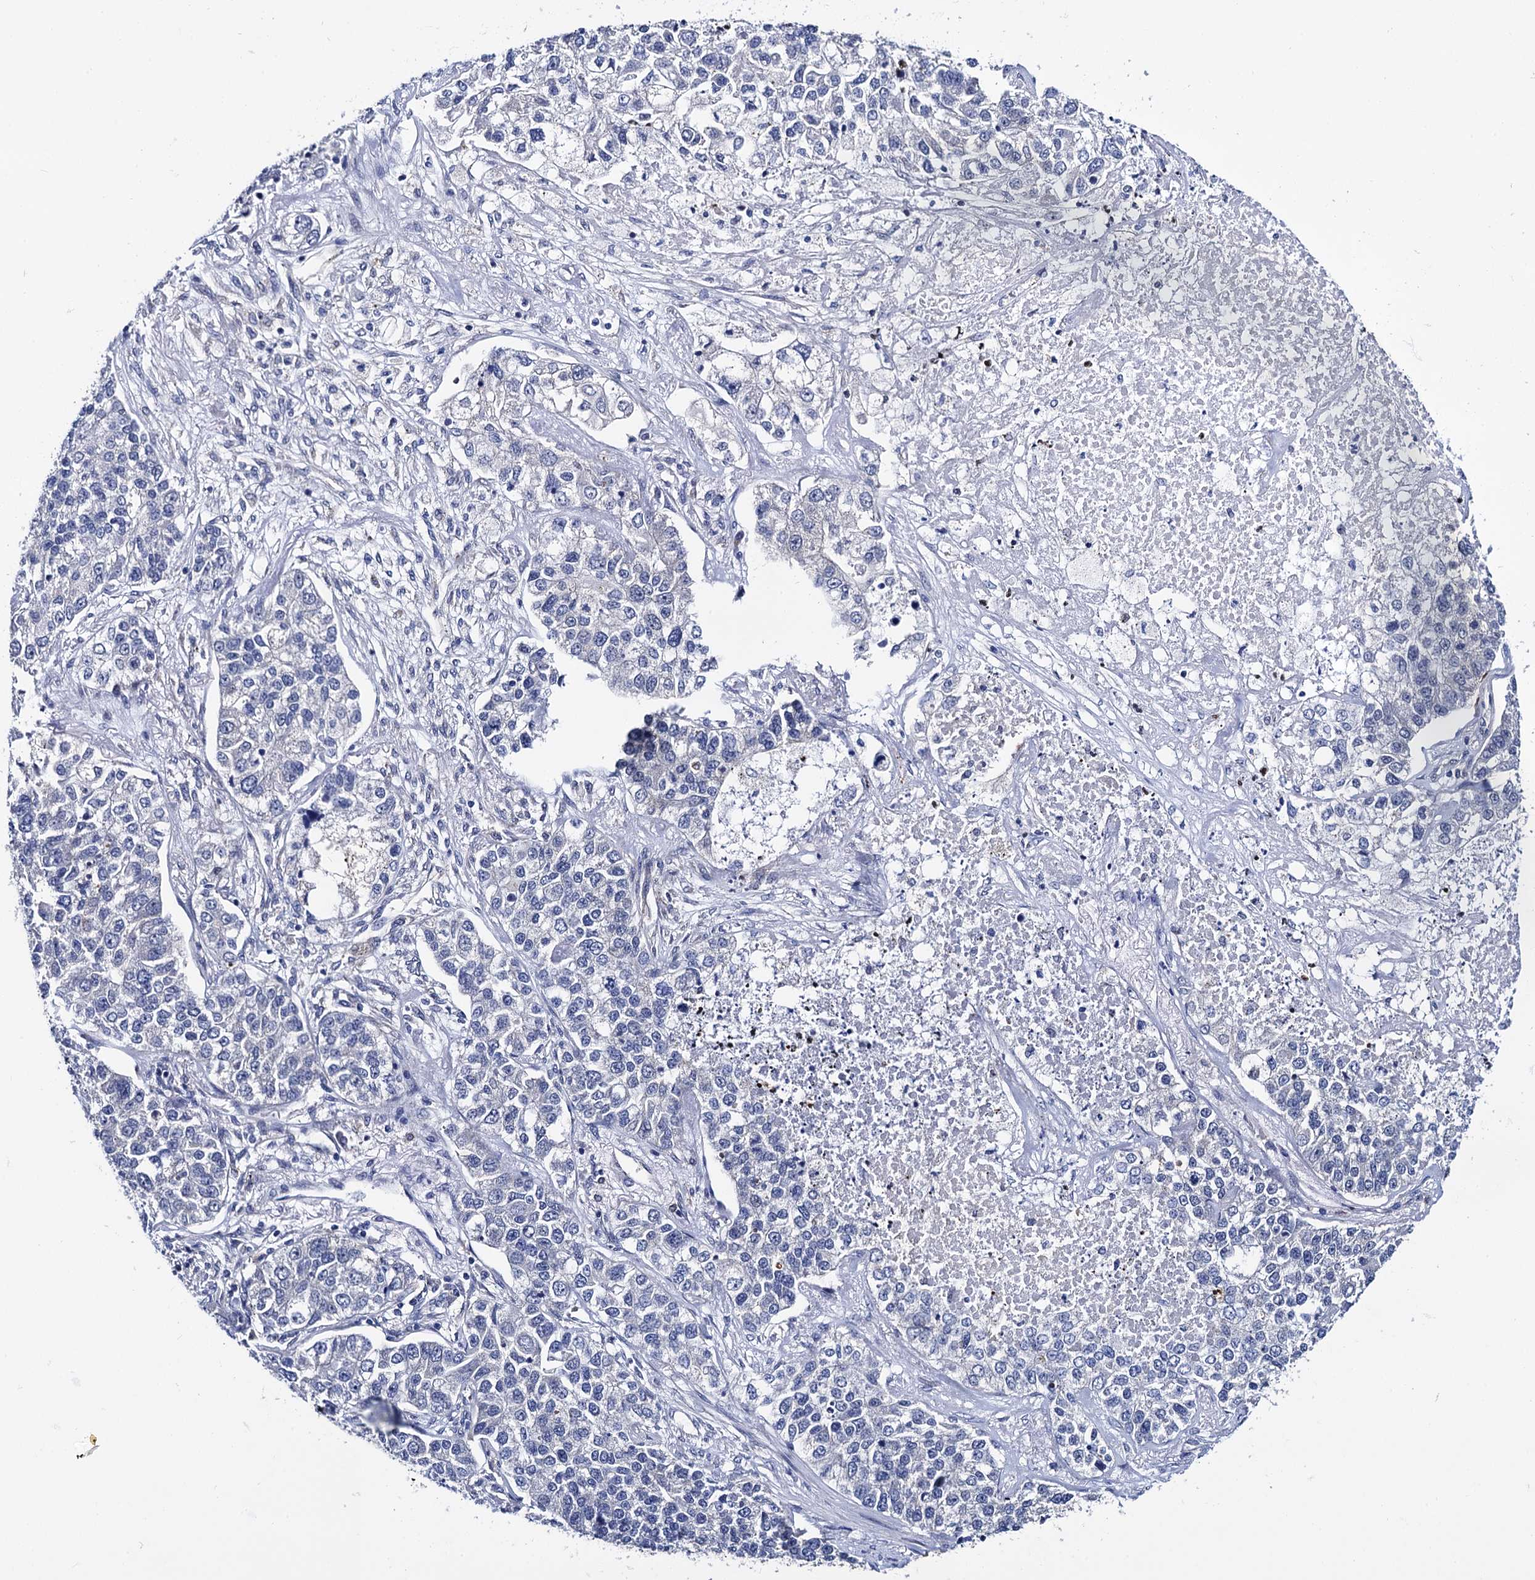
{"staining": {"intensity": "negative", "quantity": "none", "location": "none"}, "tissue": "lung cancer", "cell_type": "Tumor cells", "image_type": "cancer", "snomed": [{"axis": "morphology", "description": "Adenocarcinoma, NOS"}, {"axis": "topography", "description": "Lung"}], "caption": "A high-resolution histopathology image shows IHC staining of lung cancer, which reveals no significant expression in tumor cells.", "gene": "ZDHHC18", "patient": {"sex": "male", "age": 49}}